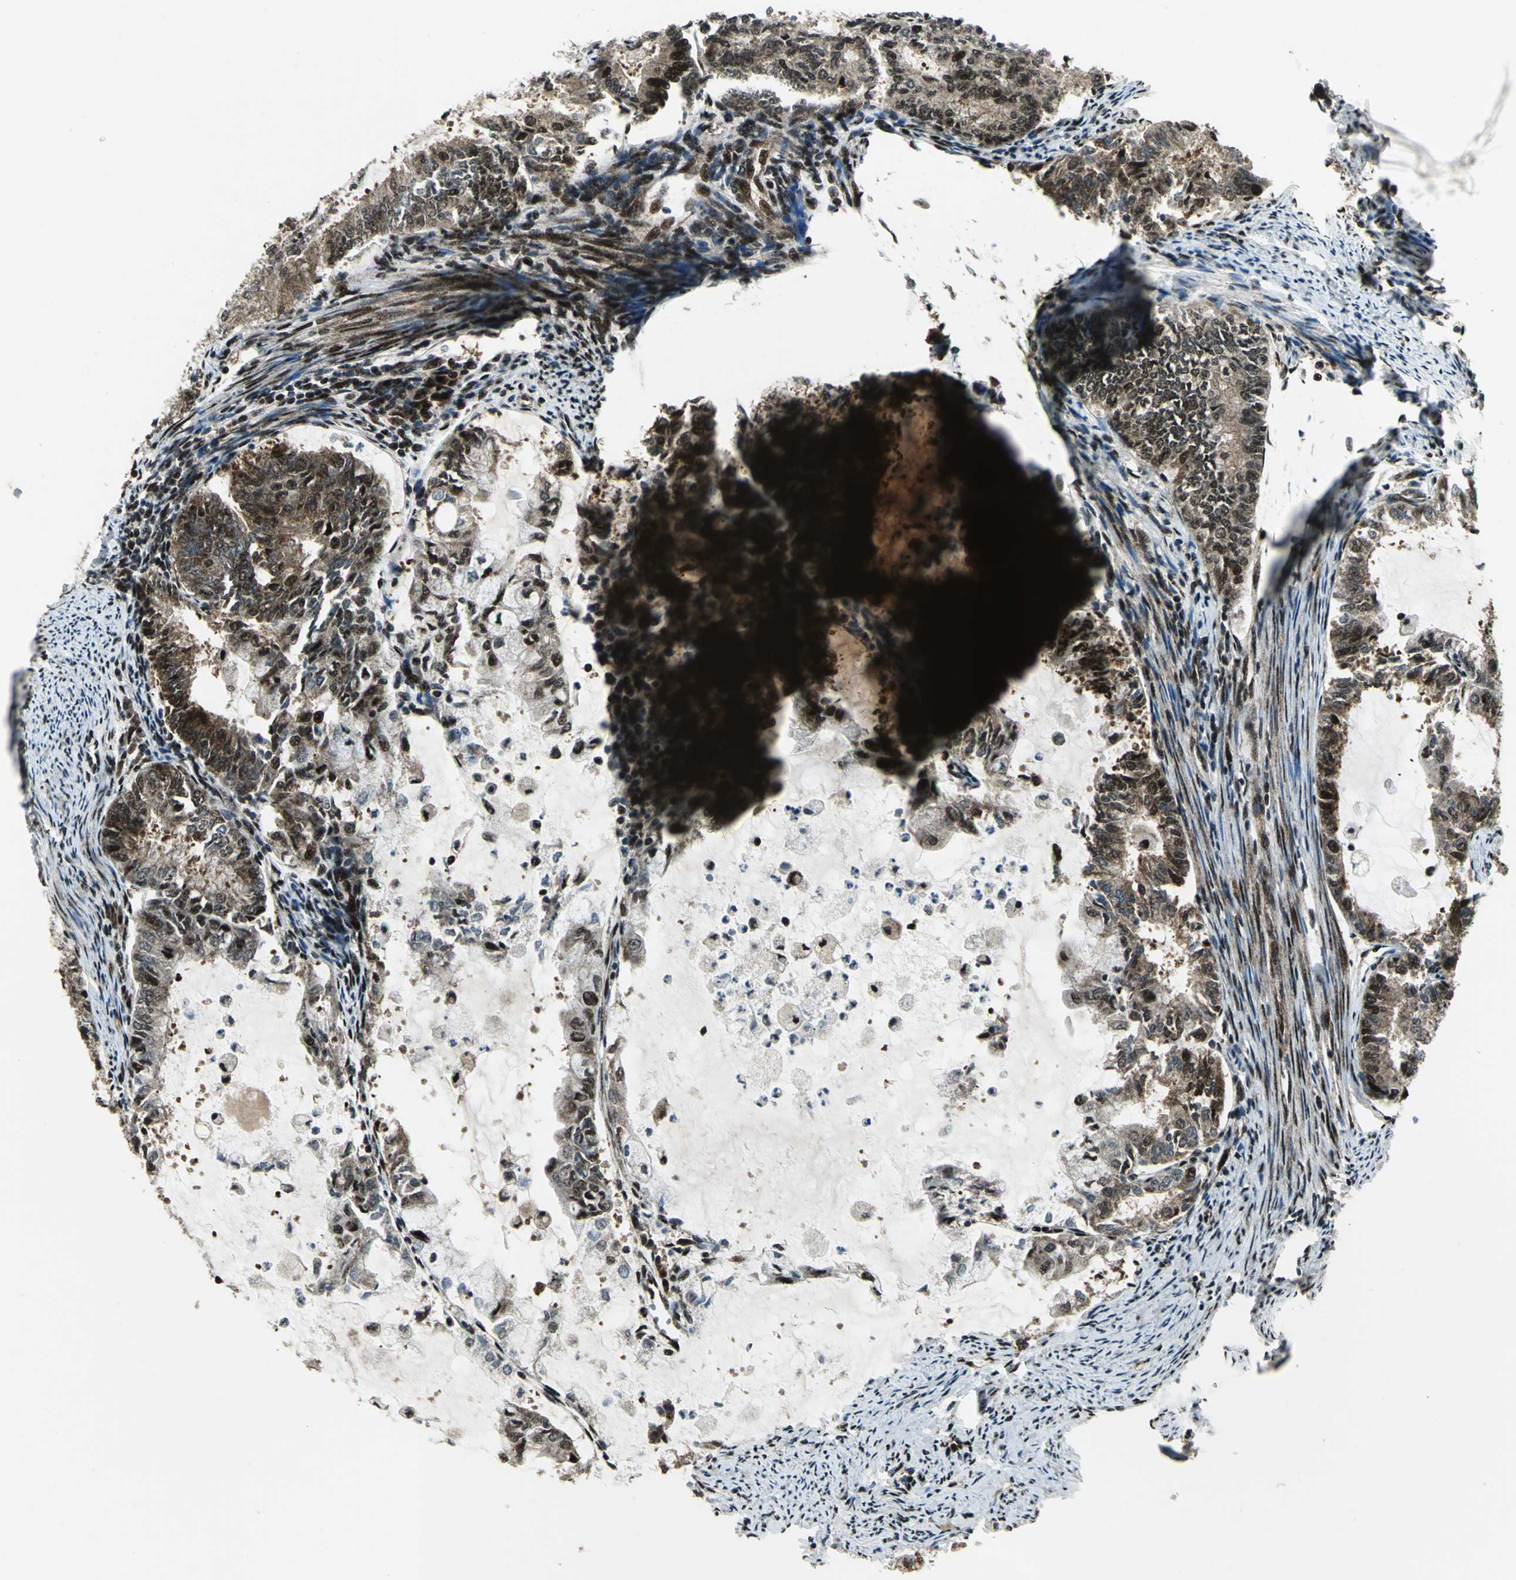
{"staining": {"intensity": "strong", "quantity": ">75%", "location": "cytoplasmic/membranous,nuclear"}, "tissue": "endometrial cancer", "cell_type": "Tumor cells", "image_type": "cancer", "snomed": [{"axis": "morphology", "description": "Adenocarcinoma, NOS"}, {"axis": "topography", "description": "Endometrium"}], "caption": "Endometrial adenocarcinoma stained with a brown dye demonstrates strong cytoplasmic/membranous and nuclear positive positivity in about >75% of tumor cells.", "gene": "COPS5", "patient": {"sex": "female", "age": 86}}